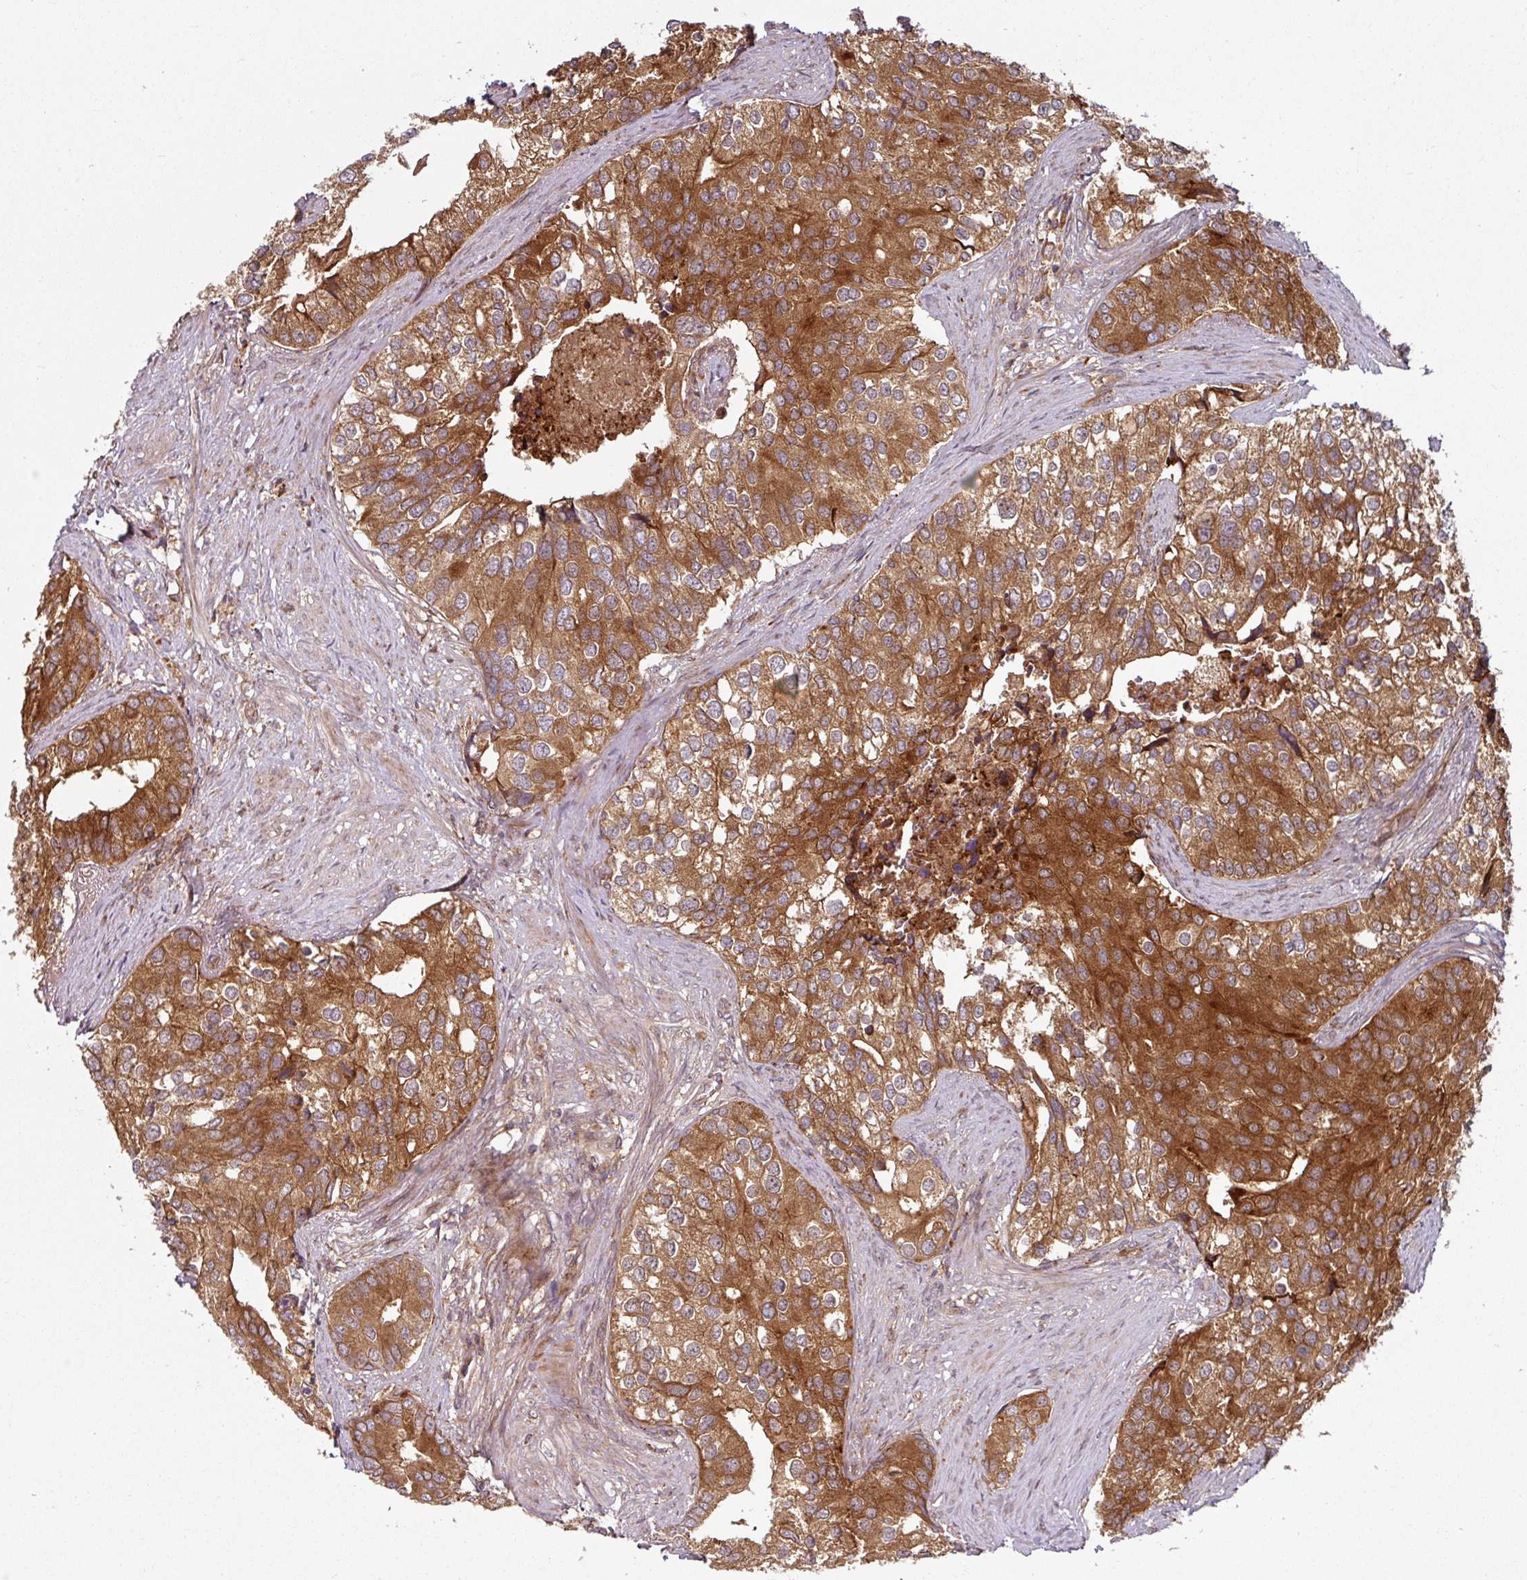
{"staining": {"intensity": "strong", "quantity": ">75%", "location": "cytoplasmic/membranous"}, "tissue": "prostate cancer", "cell_type": "Tumor cells", "image_type": "cancer", "snomed": [{"axis": "morphology", "description": "Adenocarcinoma, High grade"}, {"axis": "topography", "description": "Prostate"}], "caption": "IHC histopathology image of adenocarcinoma (high-grade) (prostate) stained for a protein (brown), which displays high levels of strong cytoplasmic/membranous expression in about >75% of tumor cells.", "gene": "RAB5A", "patient": {"sex": "male", "age": 62}}